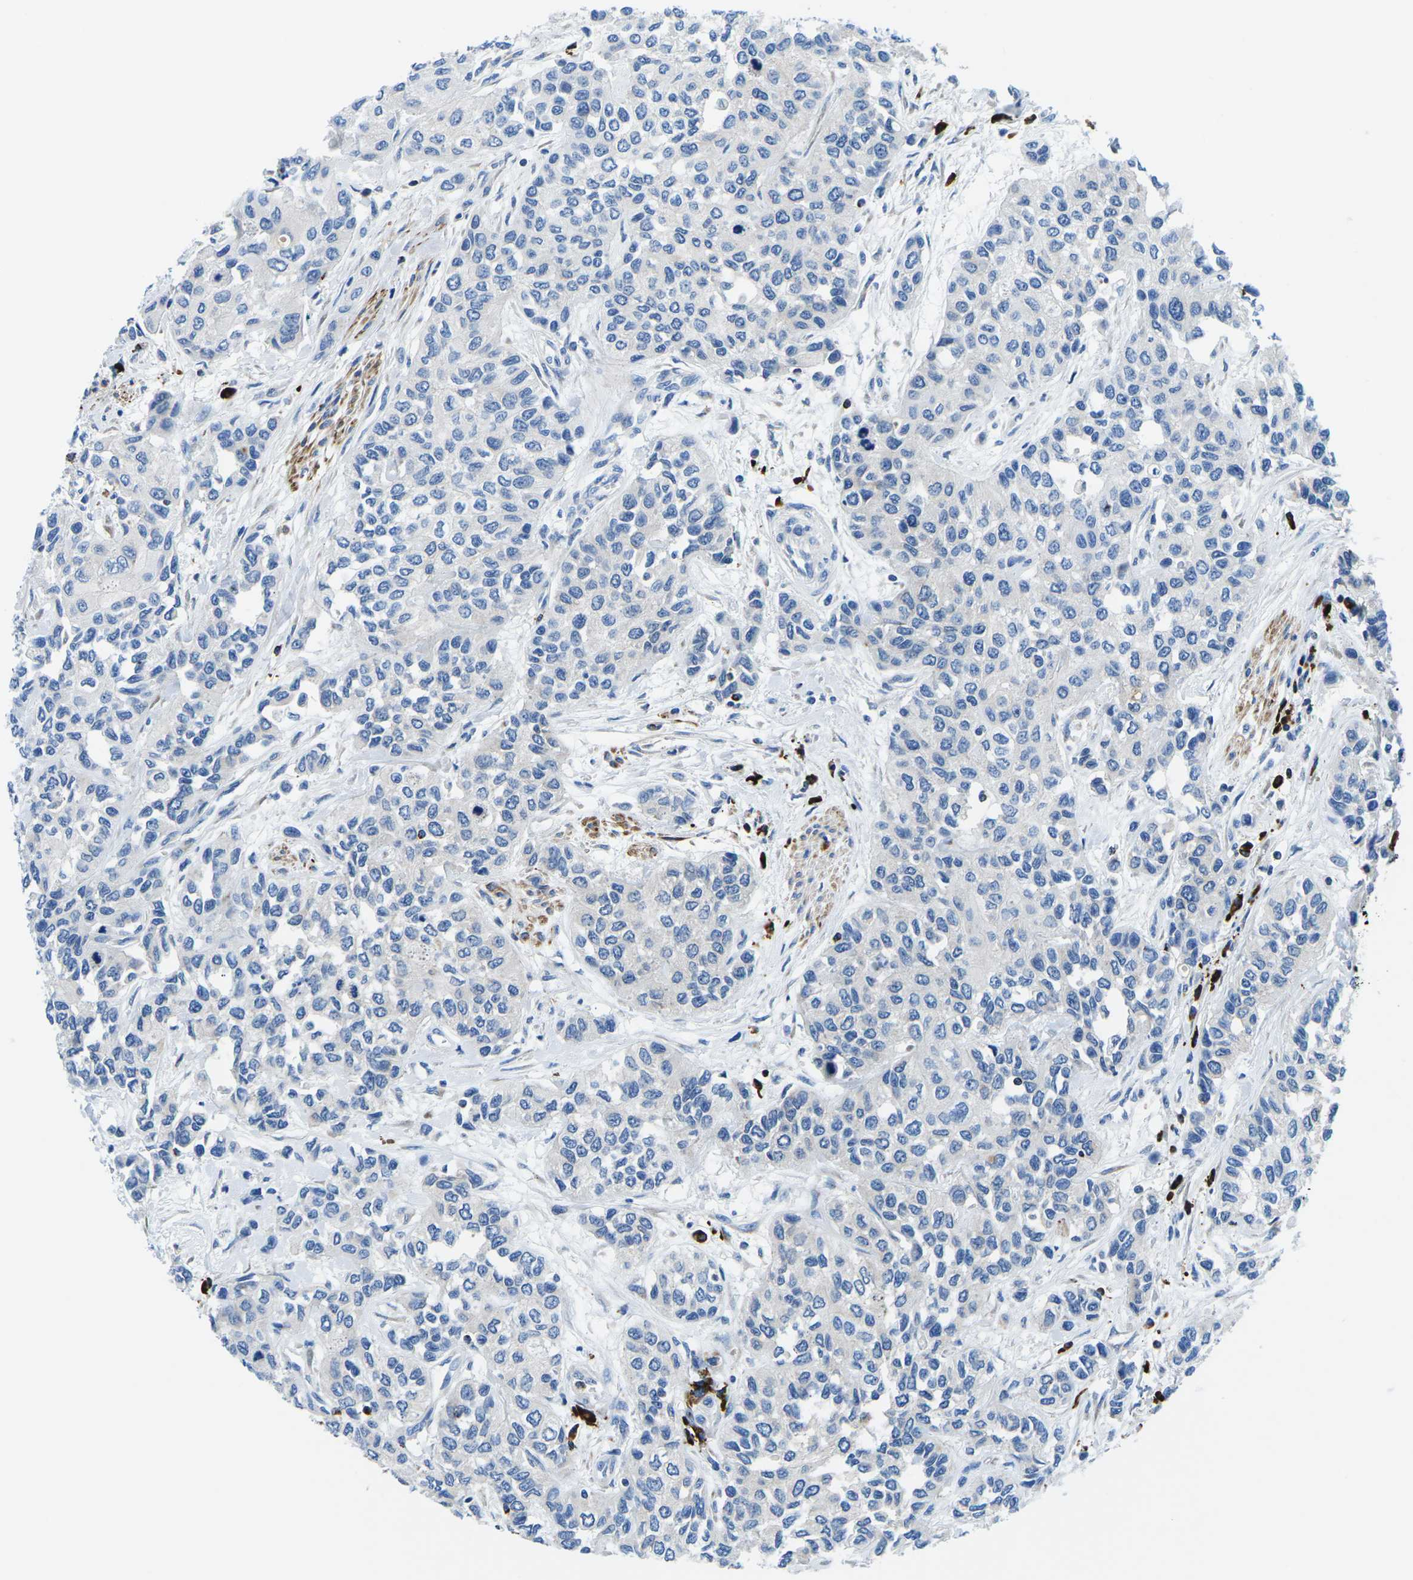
{"staining": {"intensity": "negative", "quantity": "none", "location": "none"}, "tissue": "urothelial cancer", "cell_type": "Tumor cells", "image_type": "cancer", "snomed": [{"axis": "morphology", "description": "Urothelial carcinoma, High grade"}, {"axis": "topography", "description": "Urinary bladder"}], "caption": "The photomicrograph reveals no staining of tumor cells in urothelial cancer.", "gene": "MC4R", "patient": {"sex": "female", "age": 56}}